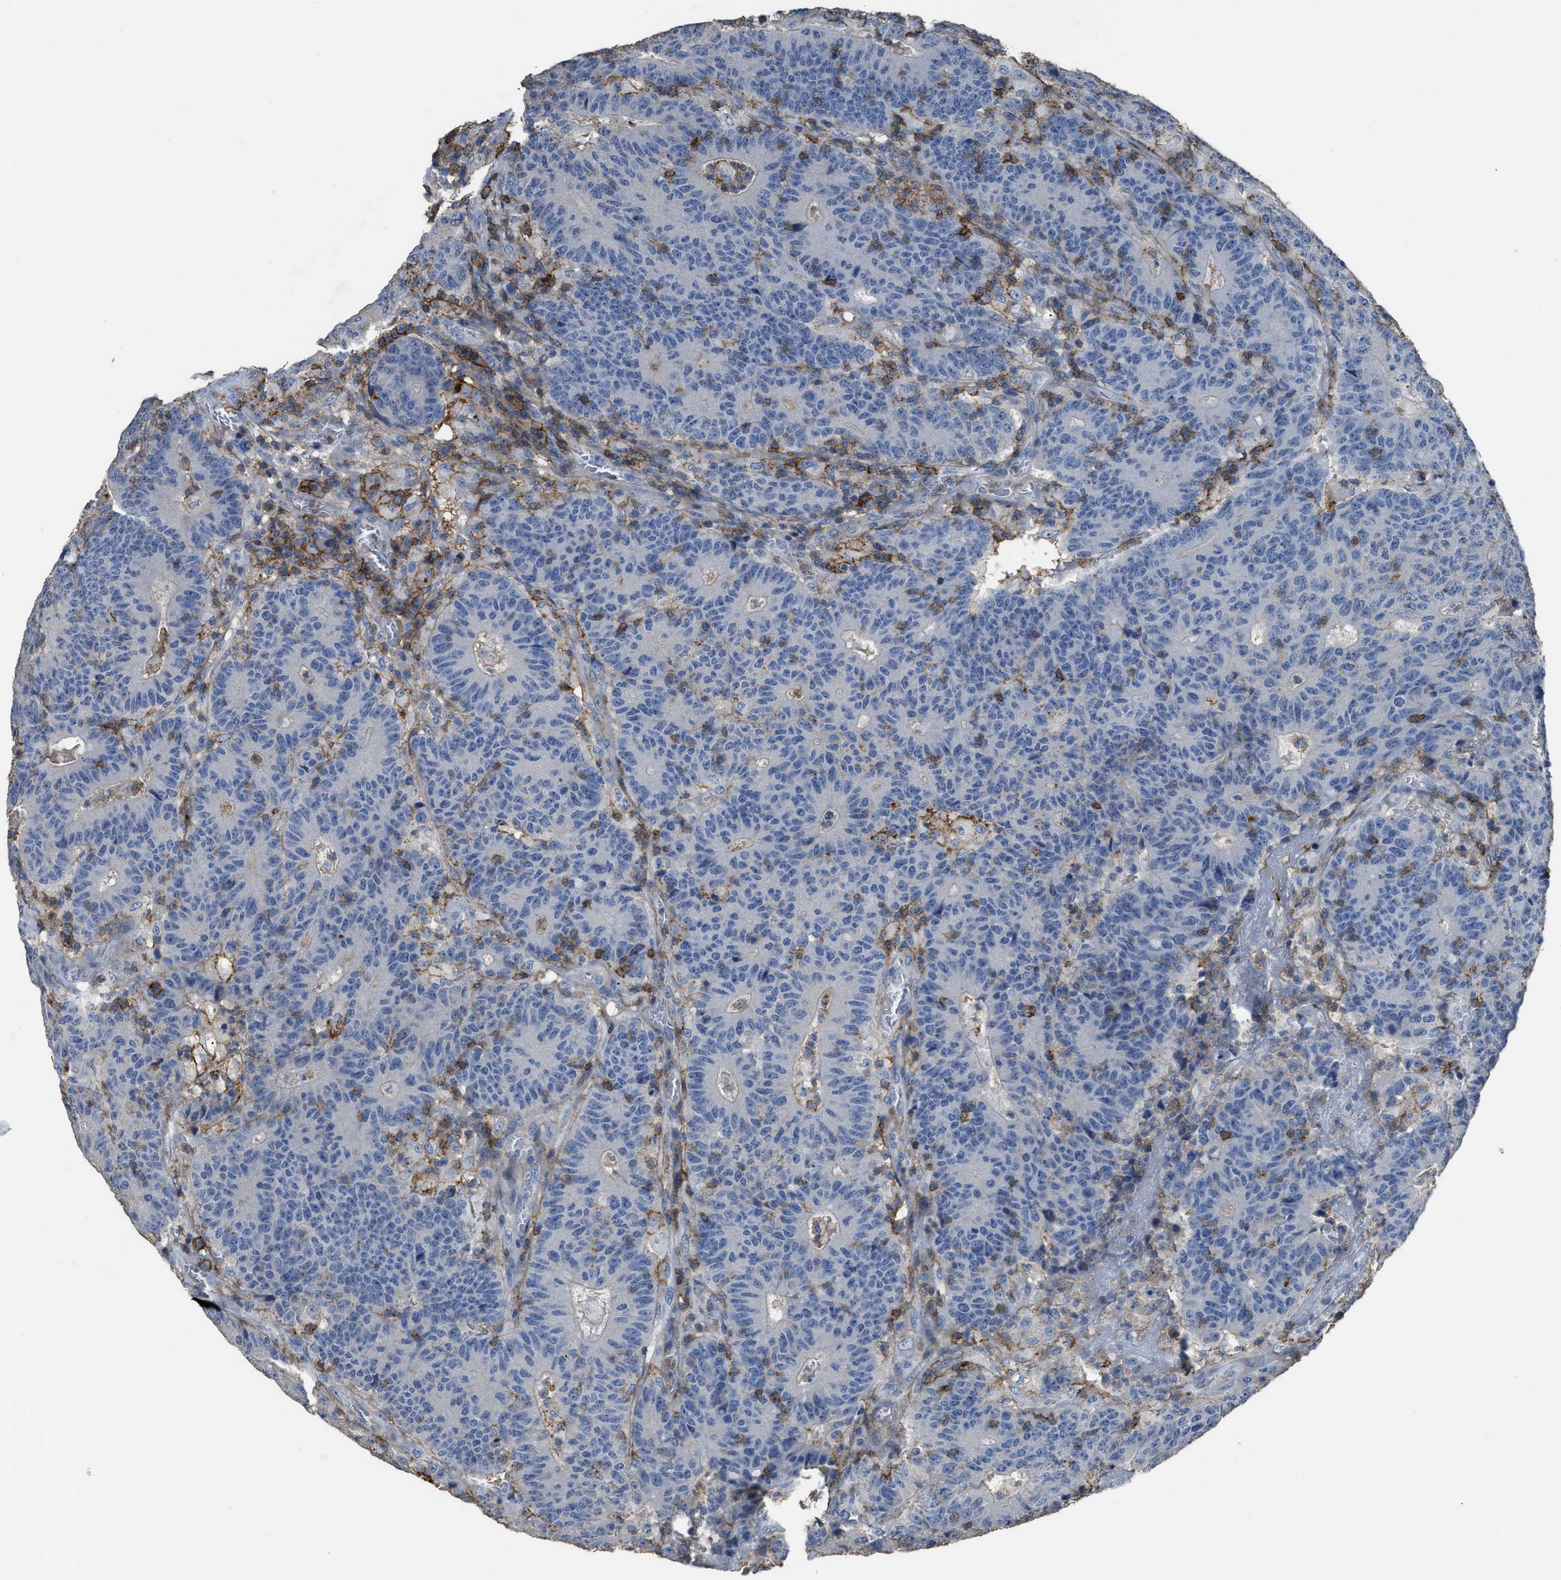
{"staining": {"intensity": "negative", "quantity": "none", "location": "none"}, "tissue": "colorectal cancer", "cell_type": "Tumor cells", "image_type": "cancer", "snomed": [{"axis": "morphology", "description": "Normal tissue, NOS"}, {"axis": "morphology", "description": "Adenocarcinoma, NOS"}, {"axis": "topography", "description": "Colon"}], "caption": "The immunohistochemistry image has no significant expression in tumor cells of adenocarcinoma (colorectal) tissue.", "gene": "OR51E1", "patient": {"sex": "female", "age": 75}}